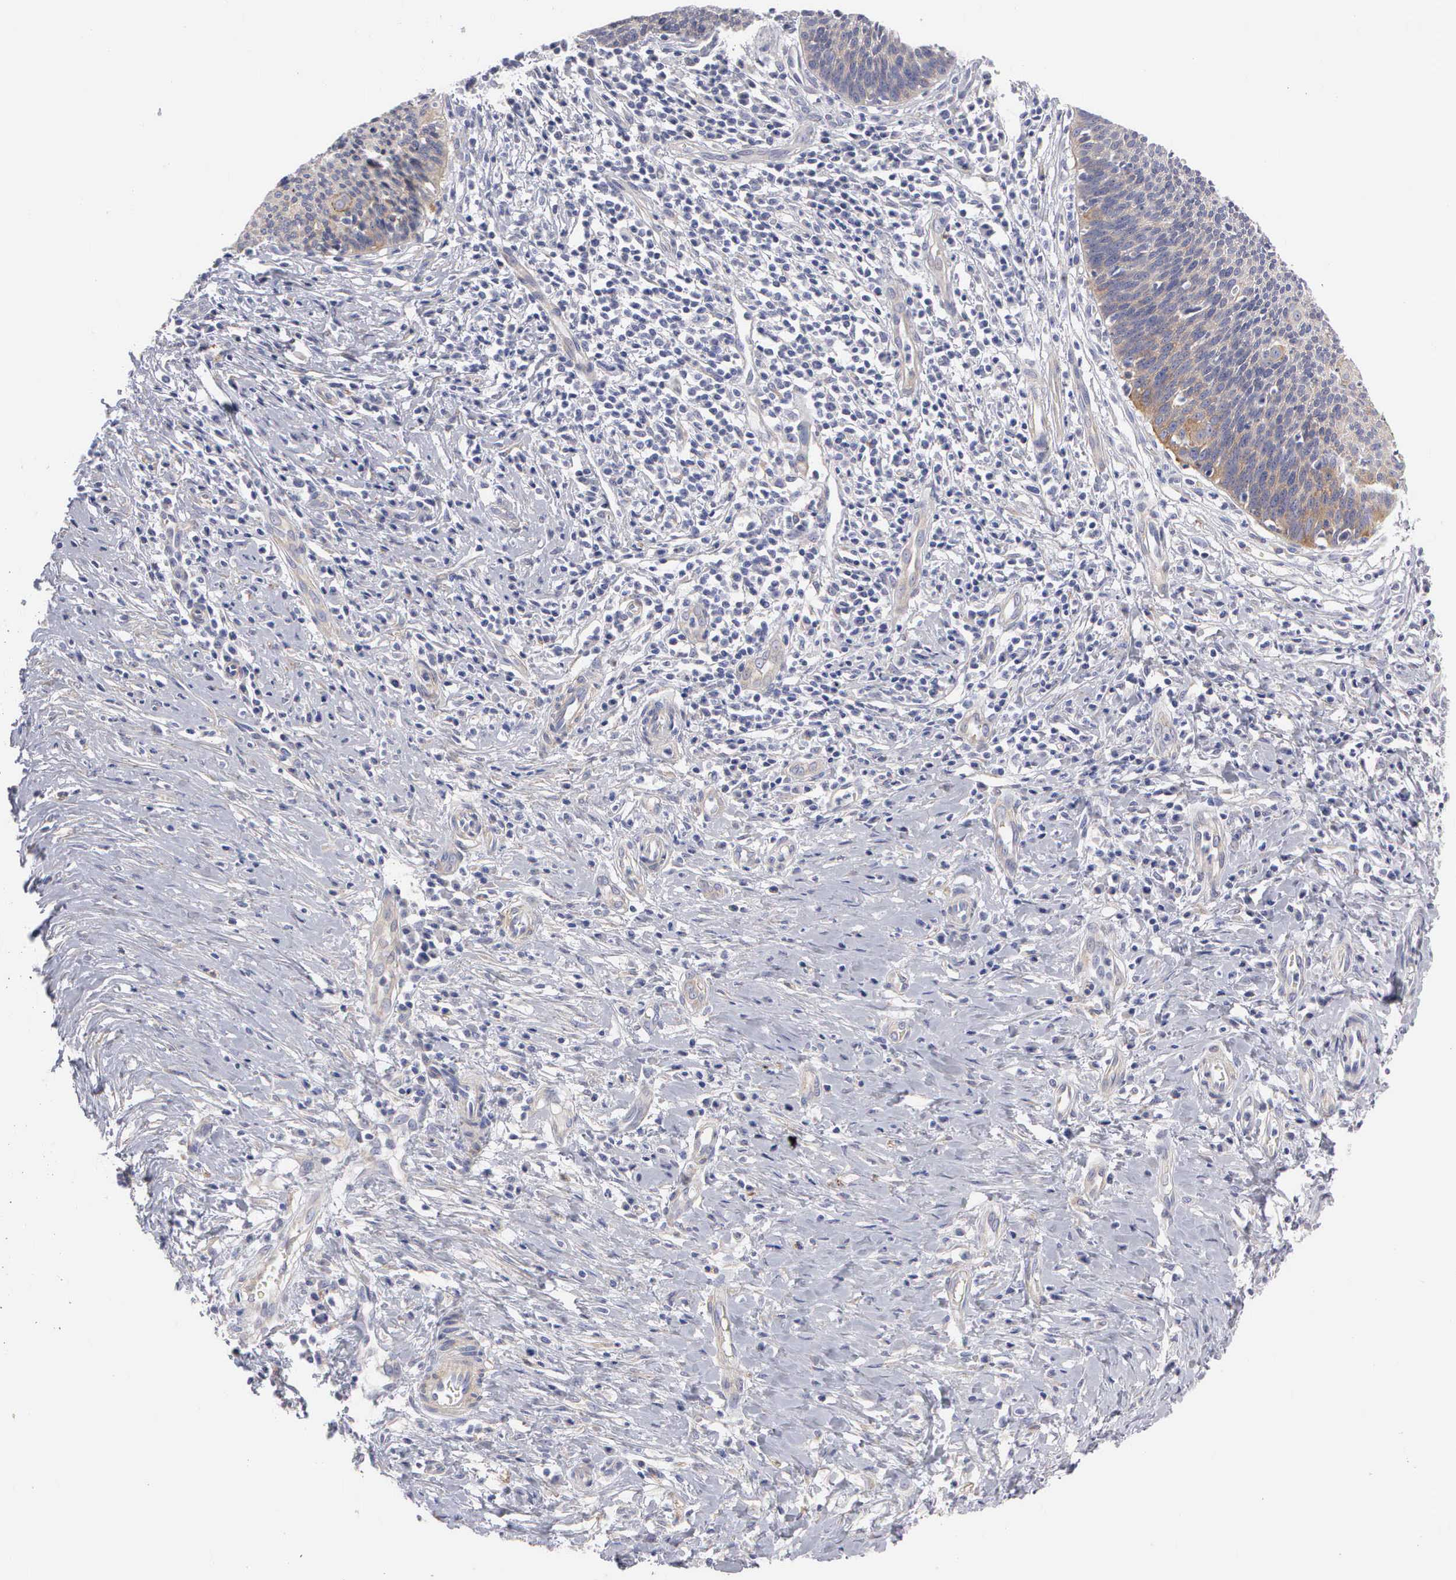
{"staining": {"intensity": "moderate", "quantity": "25%-75%", "location": "cytoplasmic/membranous"}, "tissue": "cervical cancer", "cell_type": "Tumor cells", "image_type": "cancer", "snomed": [{"axis": "morphology", "description": "Squamous cell carcinoma, NOS"}, {"axis": "topography", "description": "Cervix"}], "caption": "This image displays cervical cancer stained with immunohistochemistry to label a protein in brown. The cytoplasmic/membranous of tumor cells show moderate positivity for the protein. Nuclei are counter-stained blue.", "gene": "CEP170B", "patient": {"sex": "female", "age": 41}}